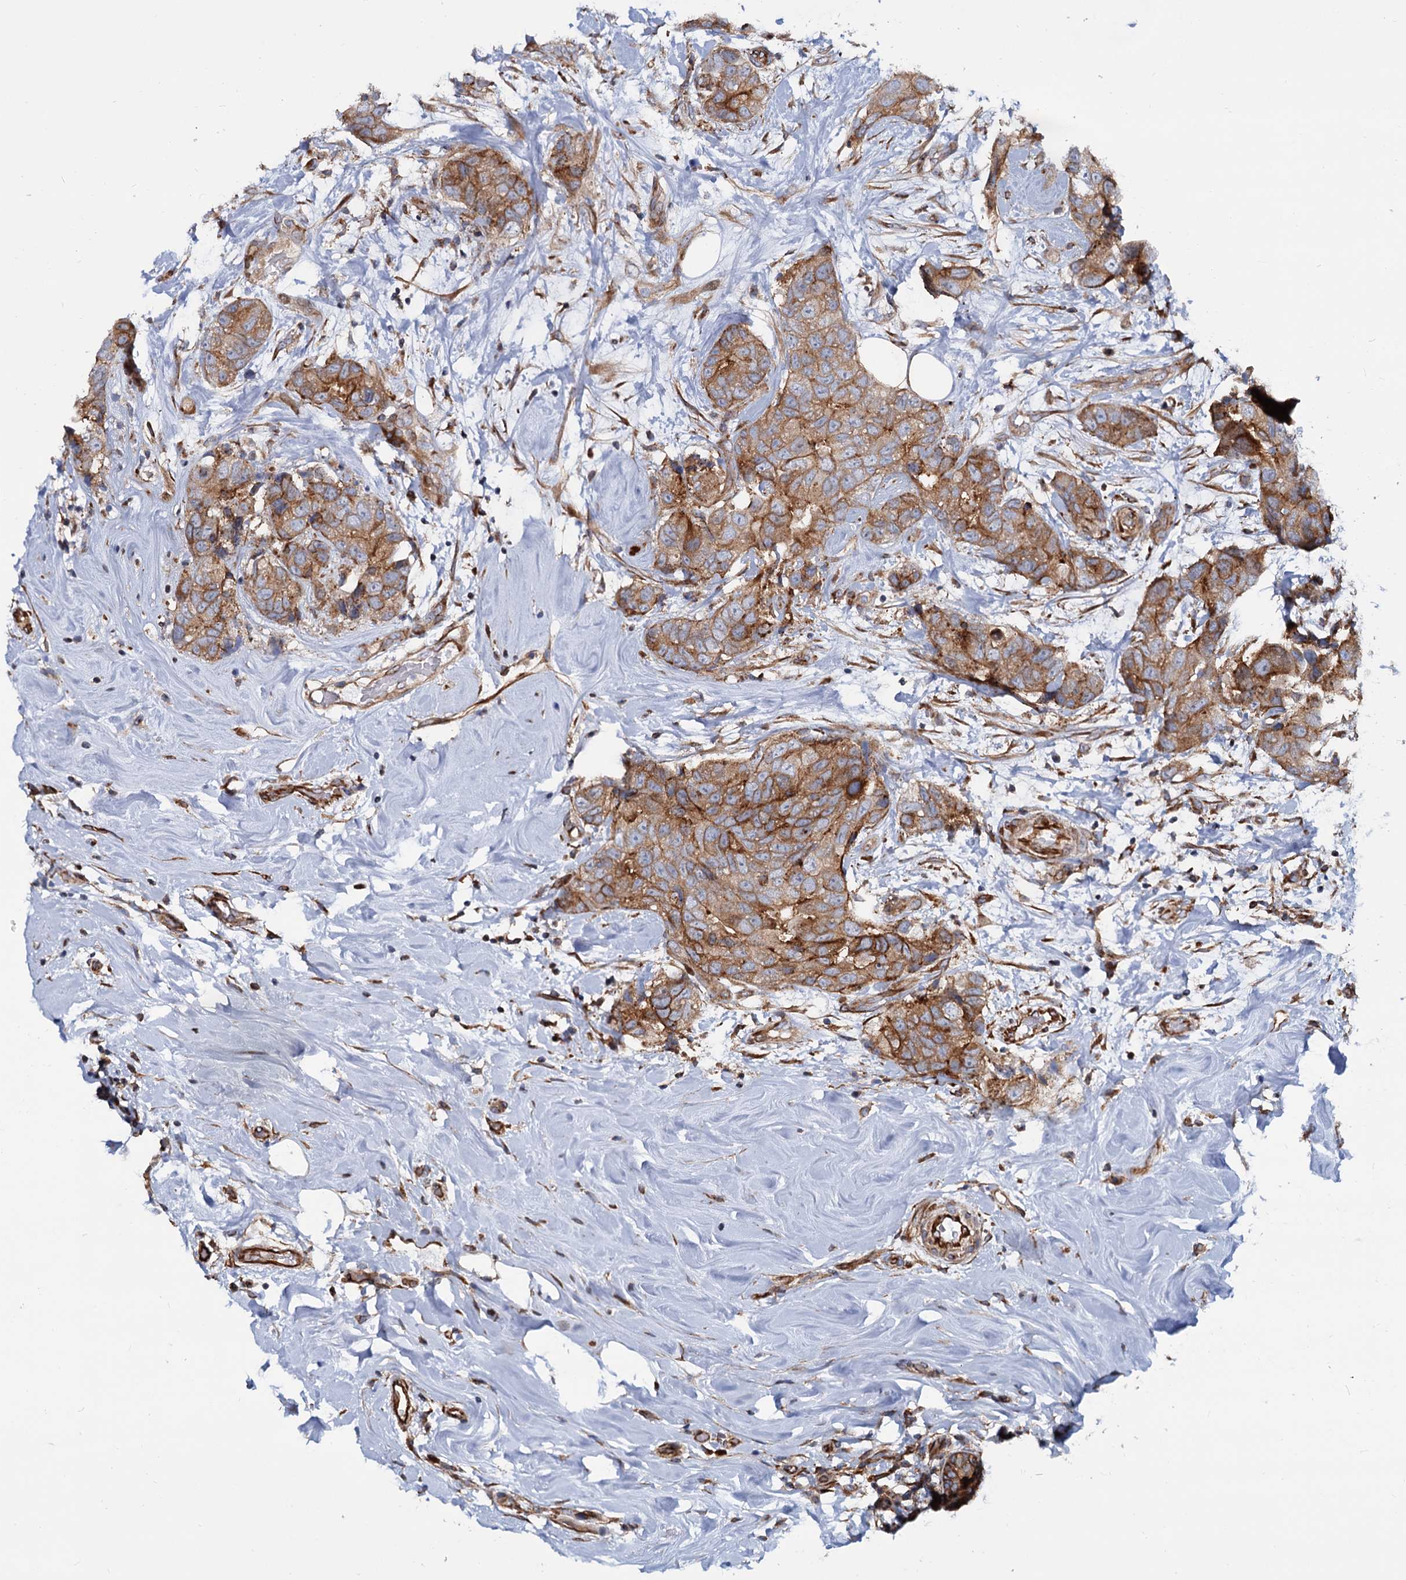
{"staining": {"intensity": "moderate", "quantity": ">75%", "location": "cytoplasmic/membranous"}, "tissue": "breast cancer", "cell_type": "Tumor cells", "image_type": "cancer", "snomed": [{"axis": "morphology", "description": "Duct carcinoma"}, {"axis": "topography", "description": "Breast"}], "caption": "A photomicrograph of breast cancer stained for a protein reveals moderate cytoplasmic/membranous brown staining in tumor cells.", "gene": "PSEN1", "patient": {"sex": "female", "age": 62}}